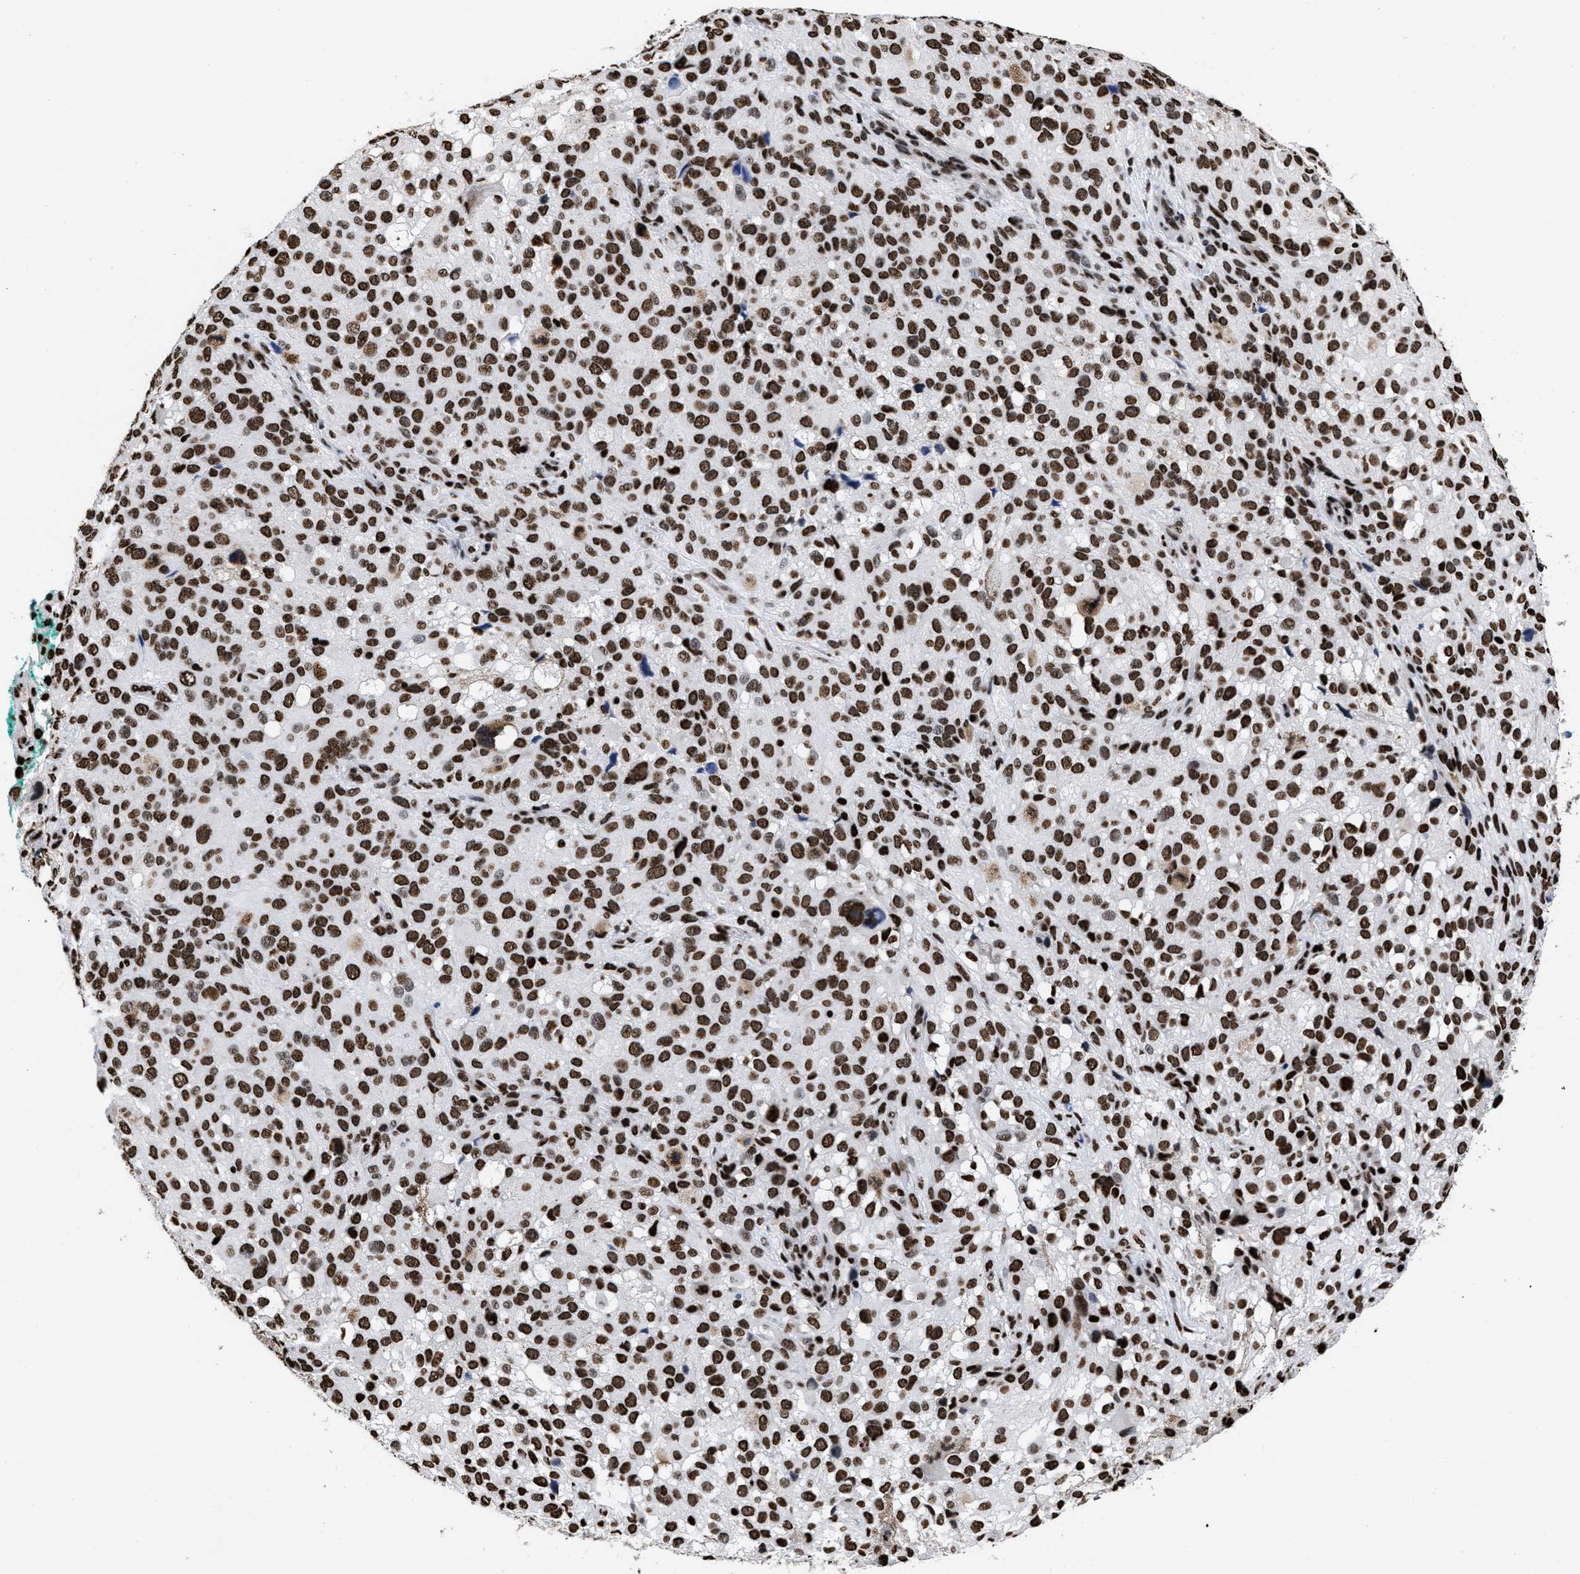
{"staining": {"intensity": "strong", "quantity": ">75%", "location": "nuclear"}, "tissue": "melanoma", "cell_type": "Tumor cells", "image_type": "cancer", "snomed": [{"axis": "morphology", "description": "Necrosis, NOS"}, {"axis": "morphology", "description": "Malignant melanoma, NOS"}, {"axis": "topography", "description": "Skin"}], "caption": "Approximately >75% of tumor cells in human malignant melanoma demonstrate strong nuclear protein expression as visualized by brown immunohistochemical staining.", "gene": "CALHM3", "patient": {"sex": "female", "age": 87}}